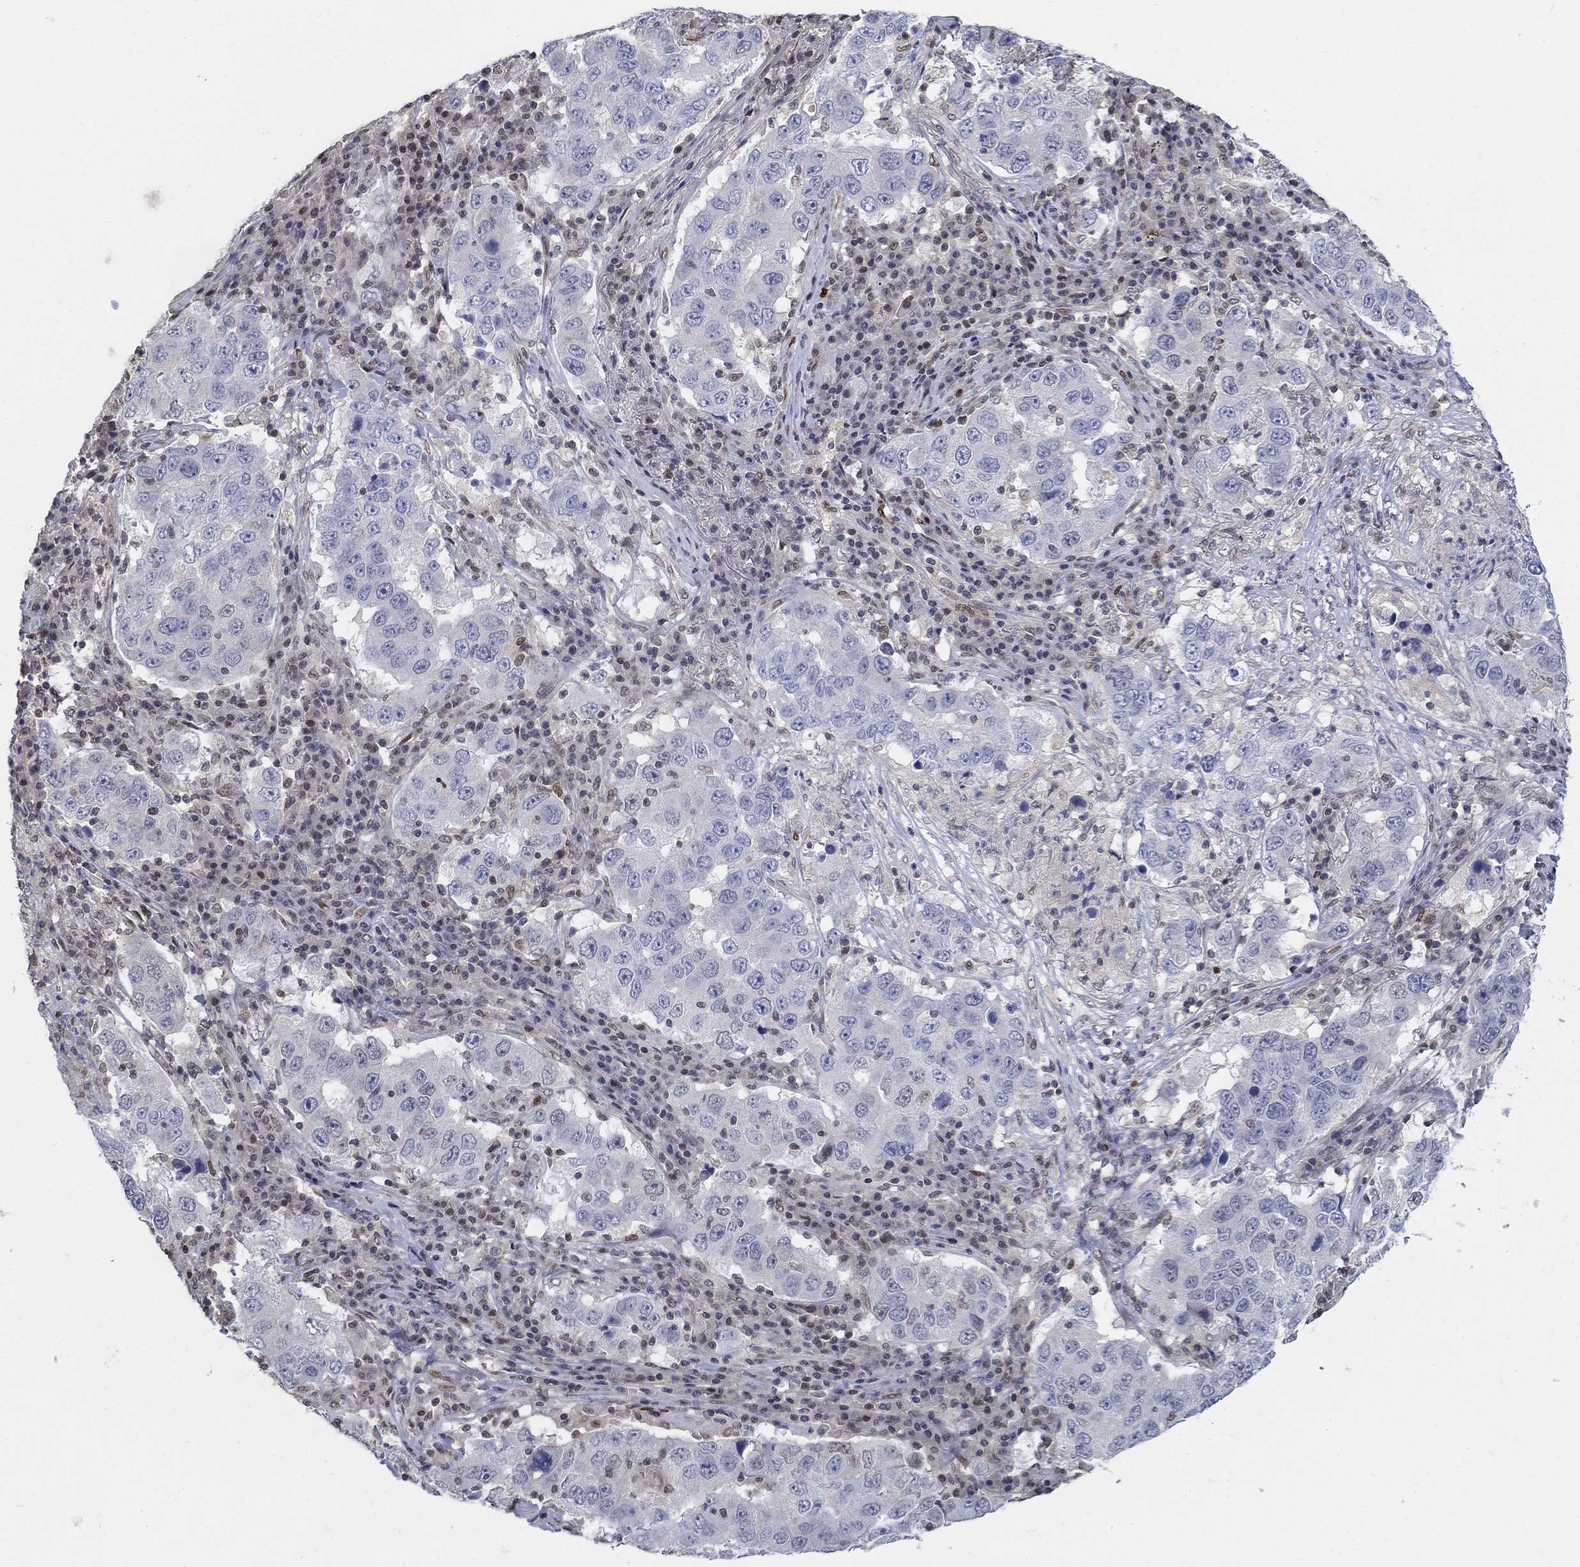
{"staining": {"intensity": "negative", "quantity": "none", "location": "none"}, "tissue": "lung cancer", "cell_type": "Tumor cells", "image_type": "cancer", "snomed": [{"axis": "morphology", "description": "Adenocarcinoma, NOS"}, {"axis": "topography", "description": "Lung"}], "caption": "An IHC histopathology image of lung cancer is shown. There is no staining in tumor cells of lung cancer.", "gene": "CENPE", "patient": {"sex": "male", "age": 73}}